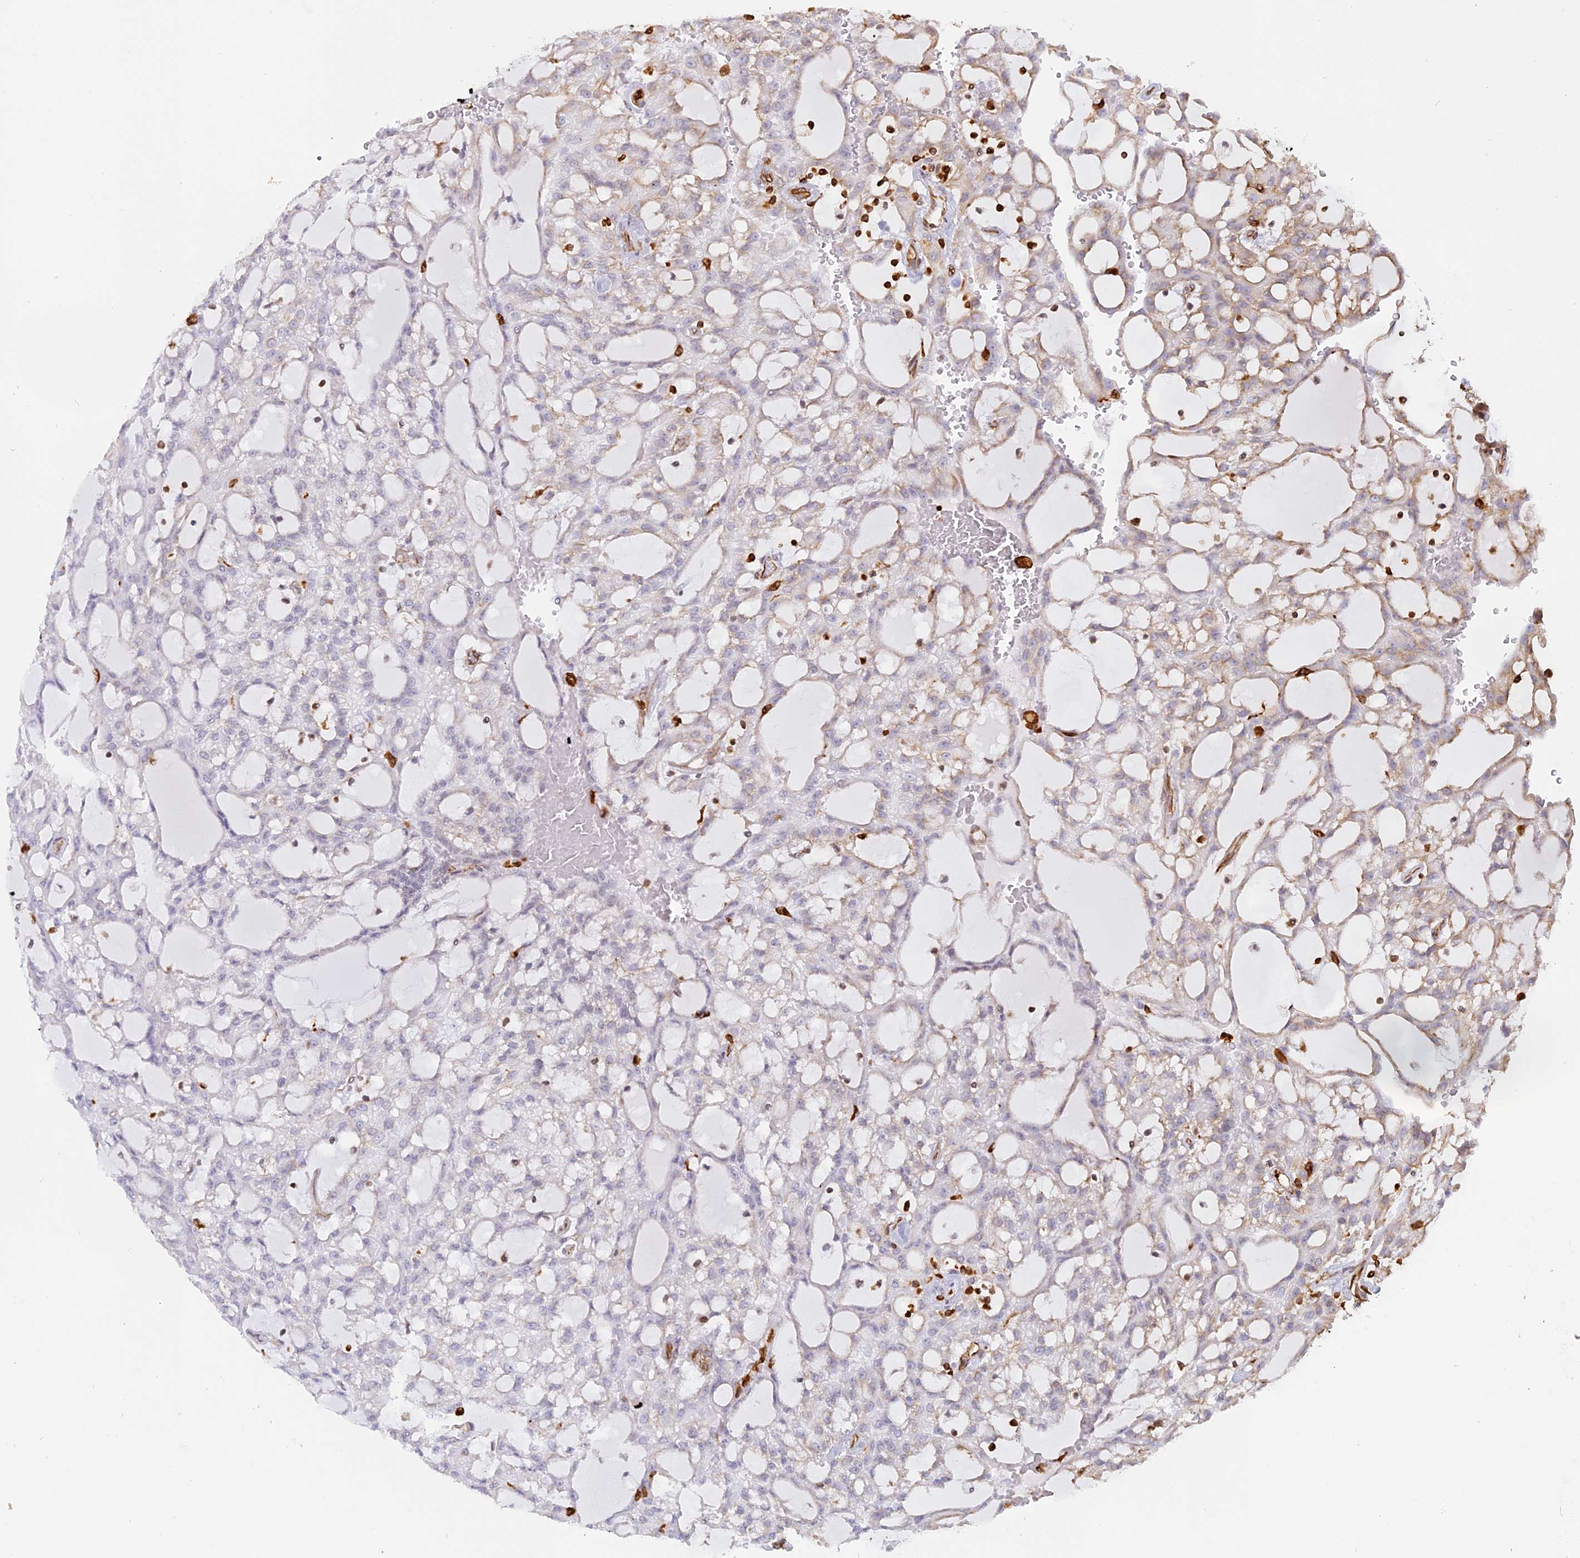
{"staining": {"intensity": "negative", "quantity": "none", "location": "none"}, "tissue": "renal cancer", "cell_type": "Tumor cells", "image_type": "cancer", "snomed": [{"axis": "morphology", "description": "Adenocarcinoma, NOS"}, {"axis": "topography", "description": "Kidney"}], "caption": "Image shows no significant protein staining in tumor cells of renal adenocarcinoma.", "gene": "APOBR", "patient": {"sex": "male", "age": 63}}